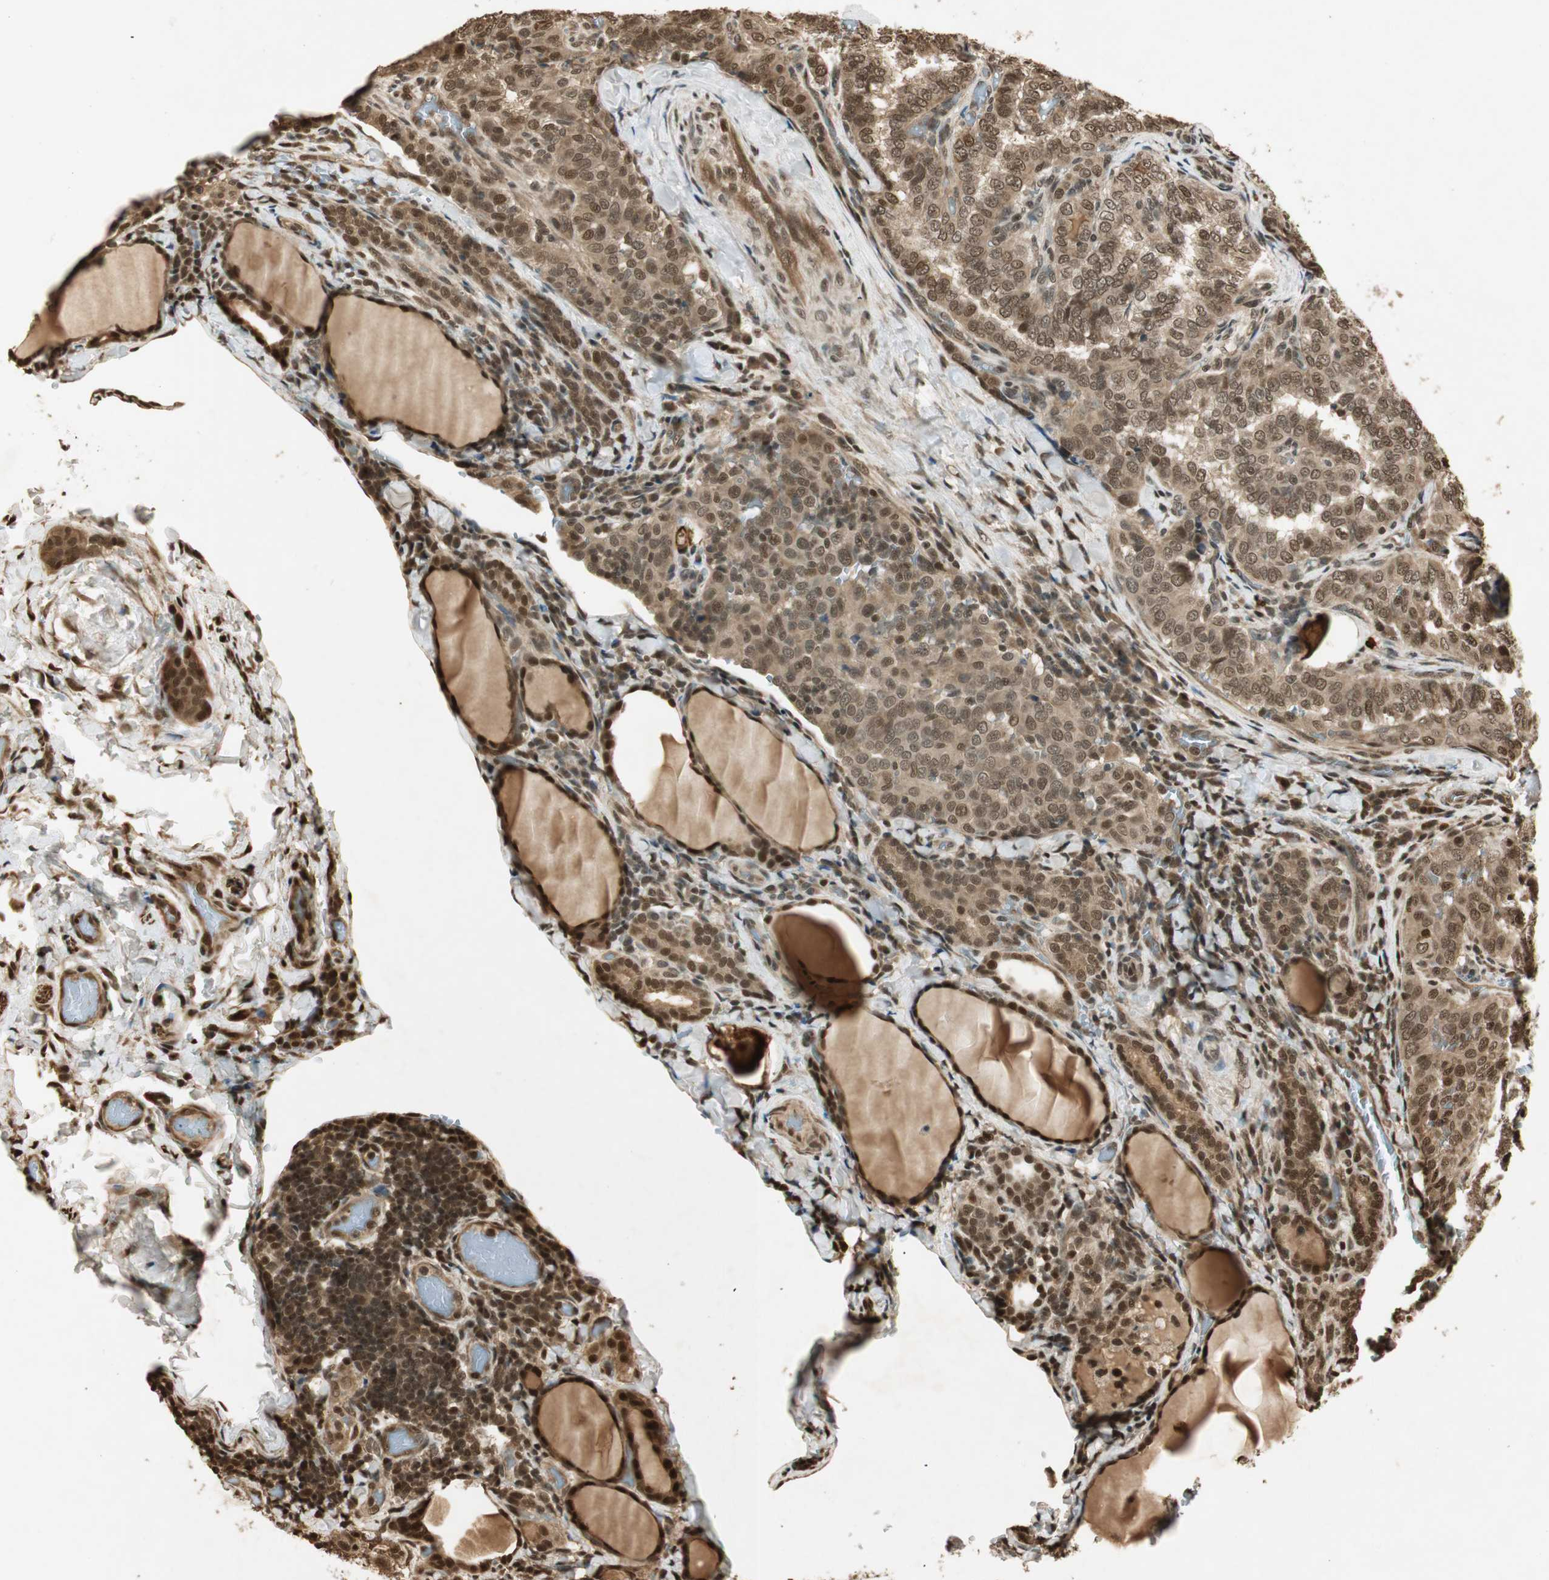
{"staining": {"intensity": "strong", "quantity": ">75%", "location": "cytoplasmic/membranous"}, "tissue": "thyroid cancer", "cell_type": "Tumor cells", "image_type": "cancer", "snomed": [{"axis": "morphology", "description": "Normal tissue, NOS"}, {"axis": "morphology", "description": "Papillary adenocarcinoma, NOS"}, {"axis": "topography", "description": "Thyroid gland"}], "caption": "Immunohistochemistry (IHC) staining of thyroid cancer (papillary adenocarcinoma), which exhibits high levels of strong cytoplasmic/membranous positivity in approximately >75% of tumor cells indicating strong cytoplasmic/membranous protein expression. The staining was performed using DAB (brown) for protein detection and nuclei were counterstained in hematoxylin (blue).", "gene": "RPA3", "patient": {"sex": "female", "age": 30}}